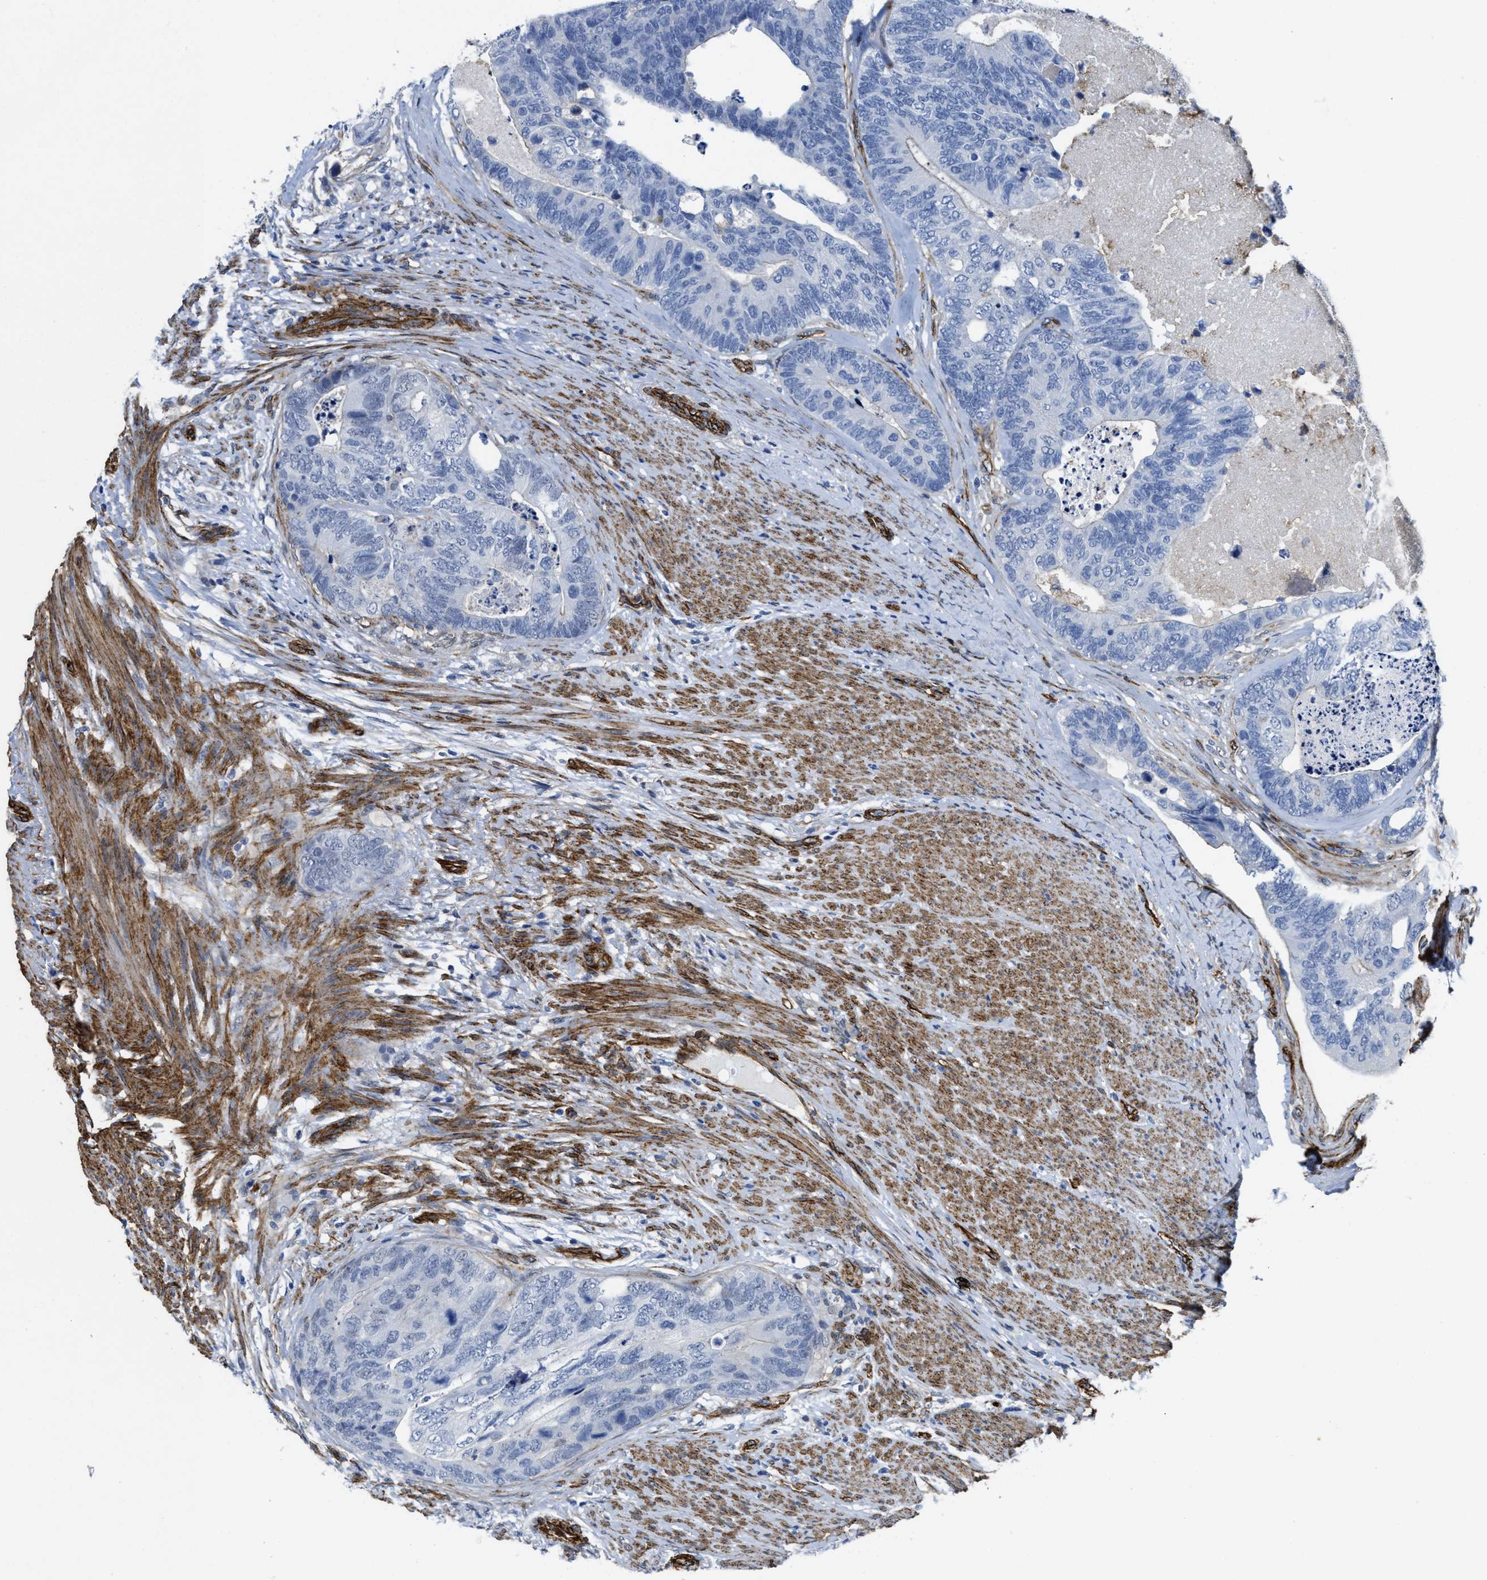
{"staining": {"intensity": "negative", "quantity": "none", "location": "none"}, "tissue": "colorectal cancer", "cell_type": "Tumor cells", "image_type": "cancer", "snomed": [{"axis": "morphology", "description": "Adenocarcinoma, NOS"}, {"axis": "topography", "description": "Colon"}], "caption": "Immunohistochemistry micrograph of neoplastic tissue: human colorectal cancer (adenocarcinoma) stained with DAB (3,3'-diaminobenzidine) shows no significant protein positivity in tumor cells.", "gene": "NAB1", "patient": {"sex": "female", "age": 67}}